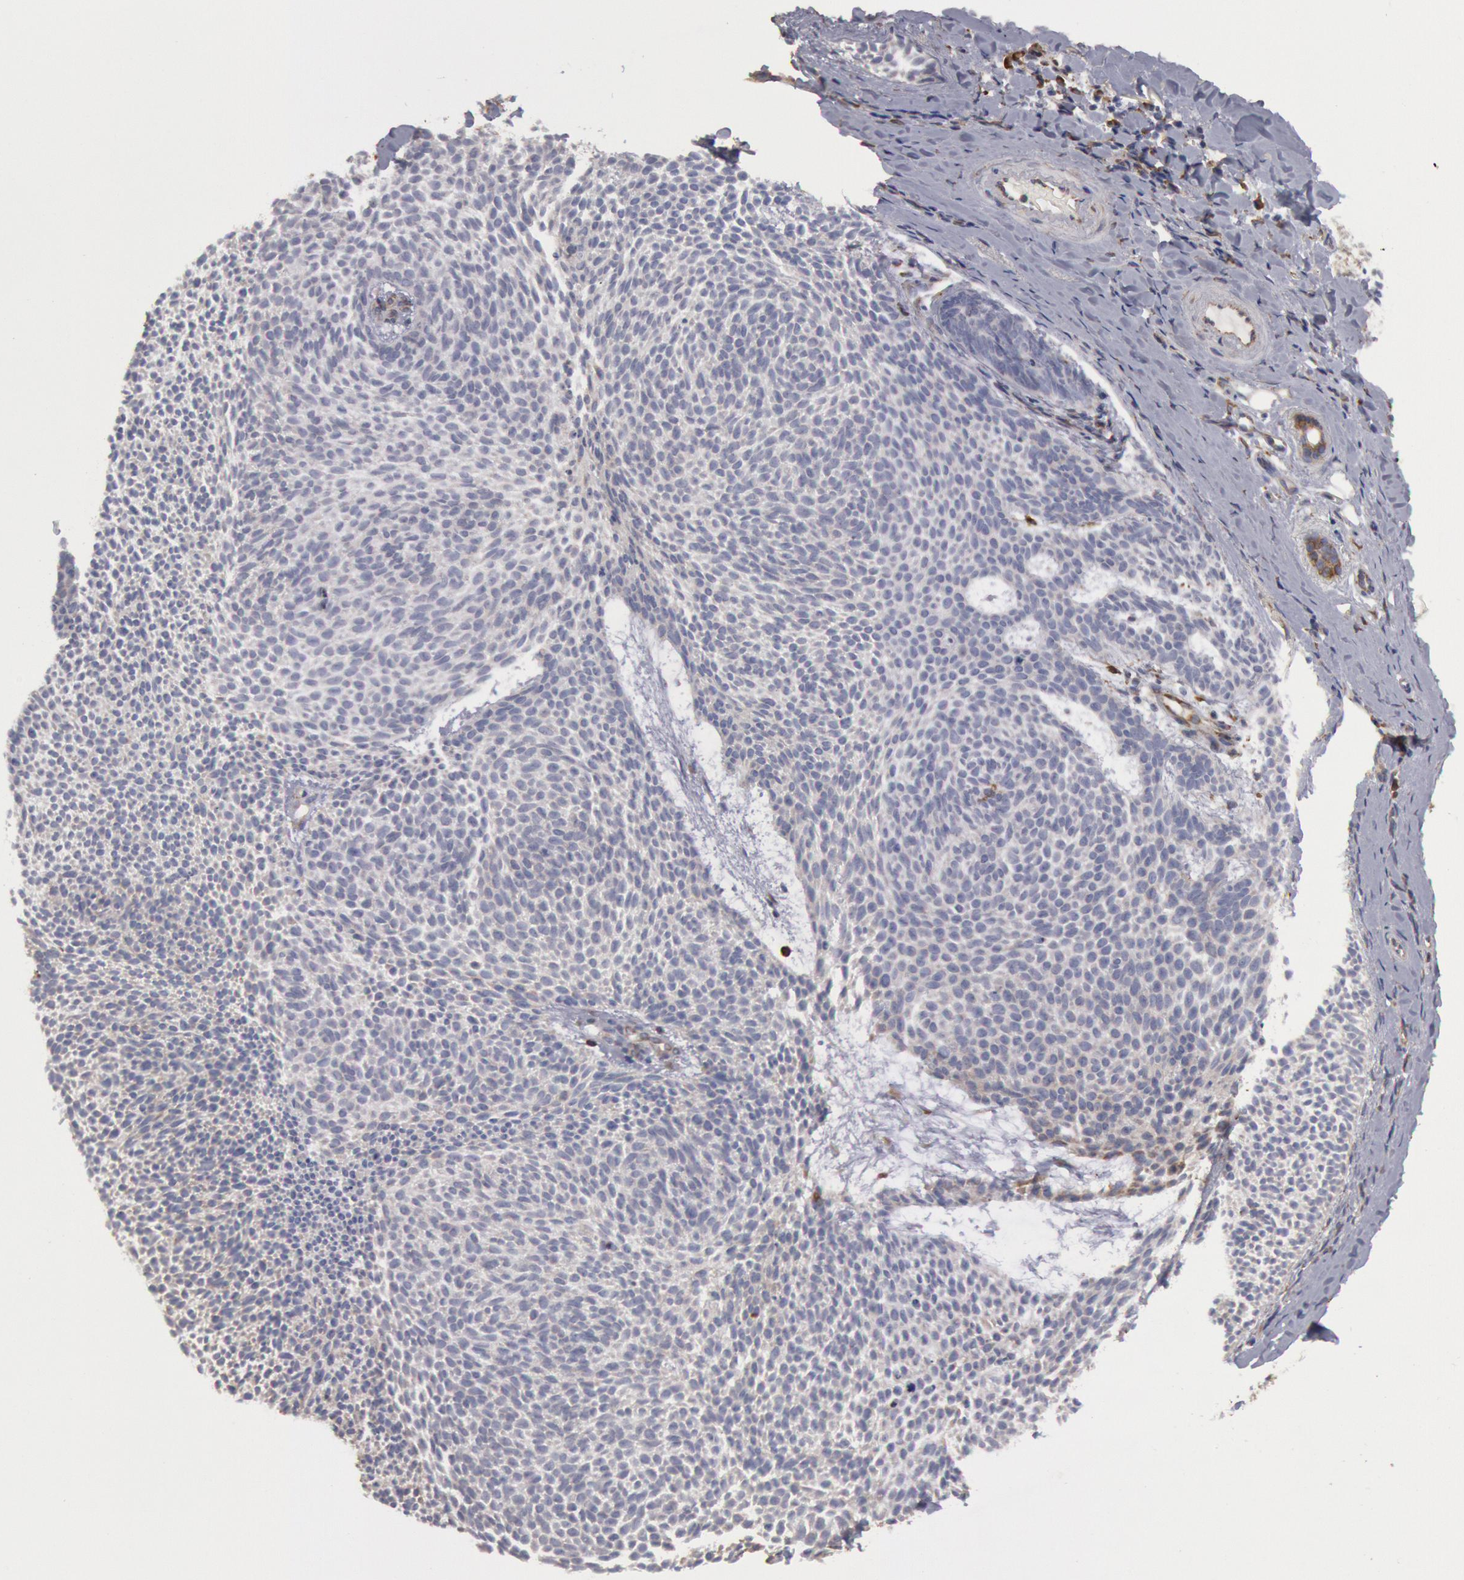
{"staining": {"intensity": "negative", "quantity": "none", "location": "none"}, "tissue": "skin cancer", "cell_type": "Tumor cells", "image_type": "cancer", "snomed": [{"axis": "morphology", "description": "Basal cell carcinoma"}, {"axis": "topography", "description": "Skin"}], "caption": "Immunohistochemistry (IHC) histopathology image of skin basal cell carcinoma stained for a protein (brown), which demonstrates no positivity in tumor cells. The staining is performed using DAB brown chromogen with nuclei counter-stained in using hematoxylin.", "gene": "ERP44", "patient": {"sex": "male", "age": 84}}